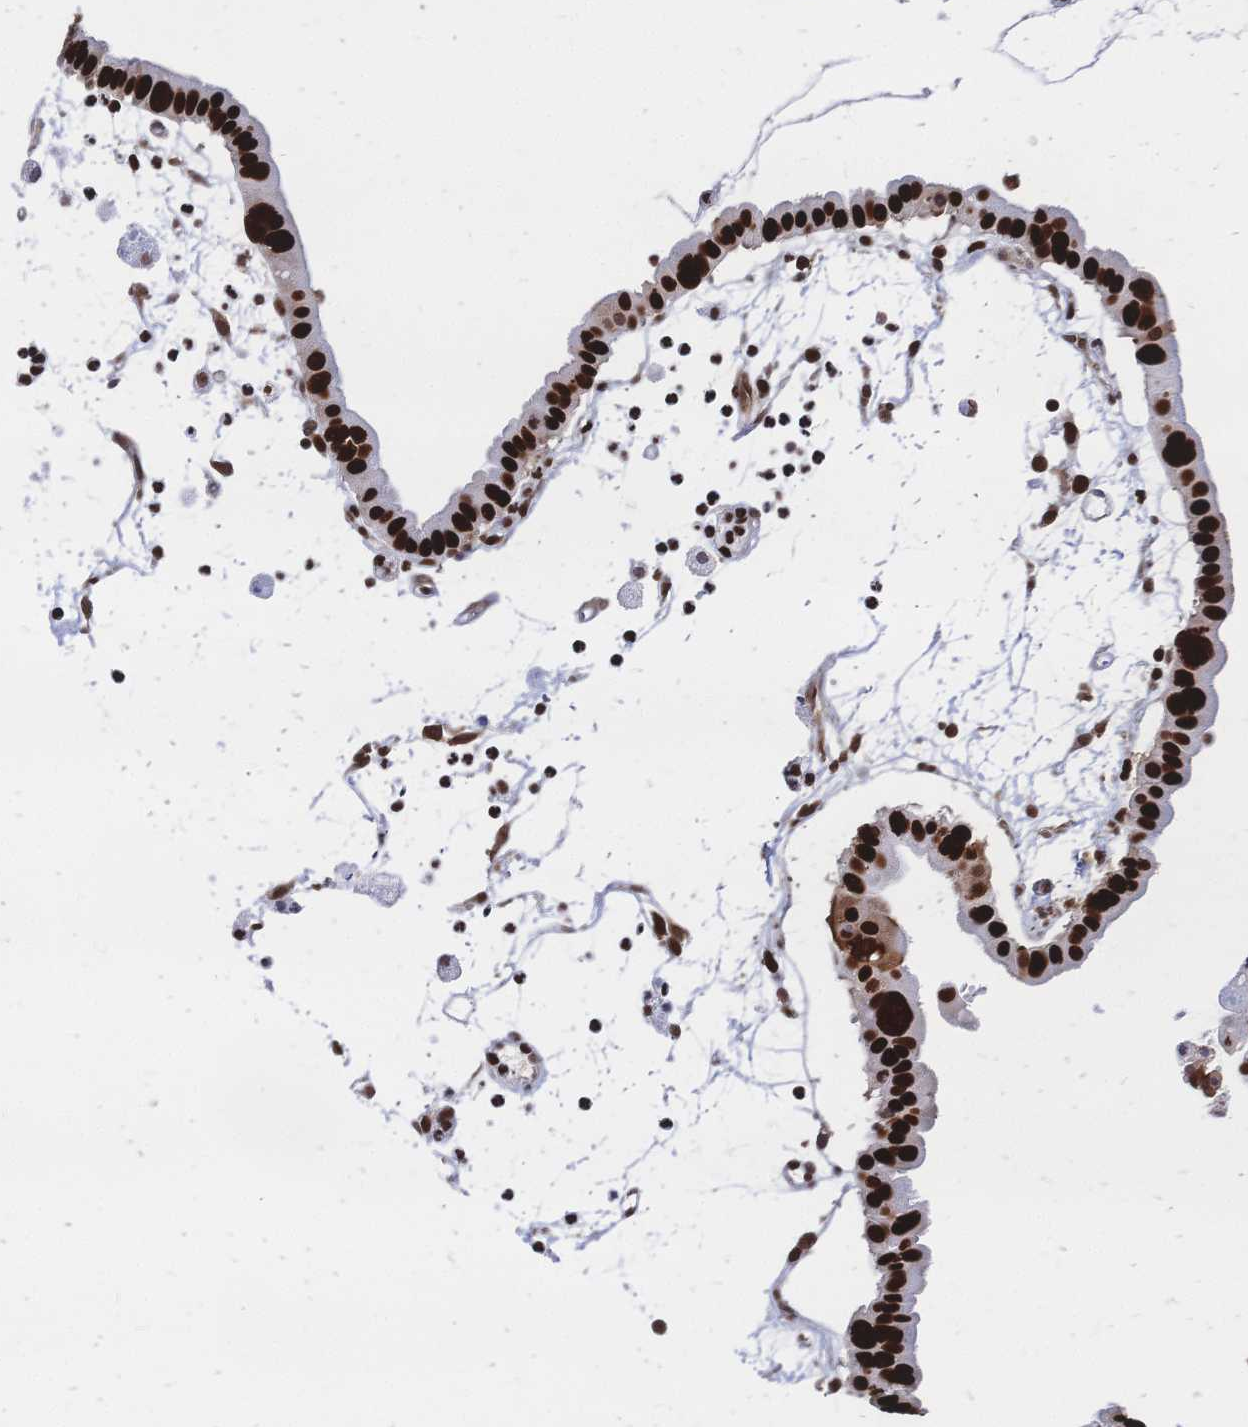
{"staining": {"intensity": "strong", "quantity": ">75%", "location": "nuclear"}, "tissue": "ovarian cancer", "cell_type": "Tumor cells", "image_type": "cancer", "snomed": [{"axis": "morphology", "description": "Cystadenocarcinoma, mucinous, NOS"}, {"axis": "topography", "description": "Ovary"}], "caption": "Immunohistochemical staining of human ovarian cancer exhibits high levels of strong nuclear staining in about >75% of tumor cells. The staining is performed using DAB brown chromogen to label protein expression. The nuclei are counter-stained blue using hematoxylin.", "gene": "HDGF", "patient": {"sex": "female", "age": 61}}